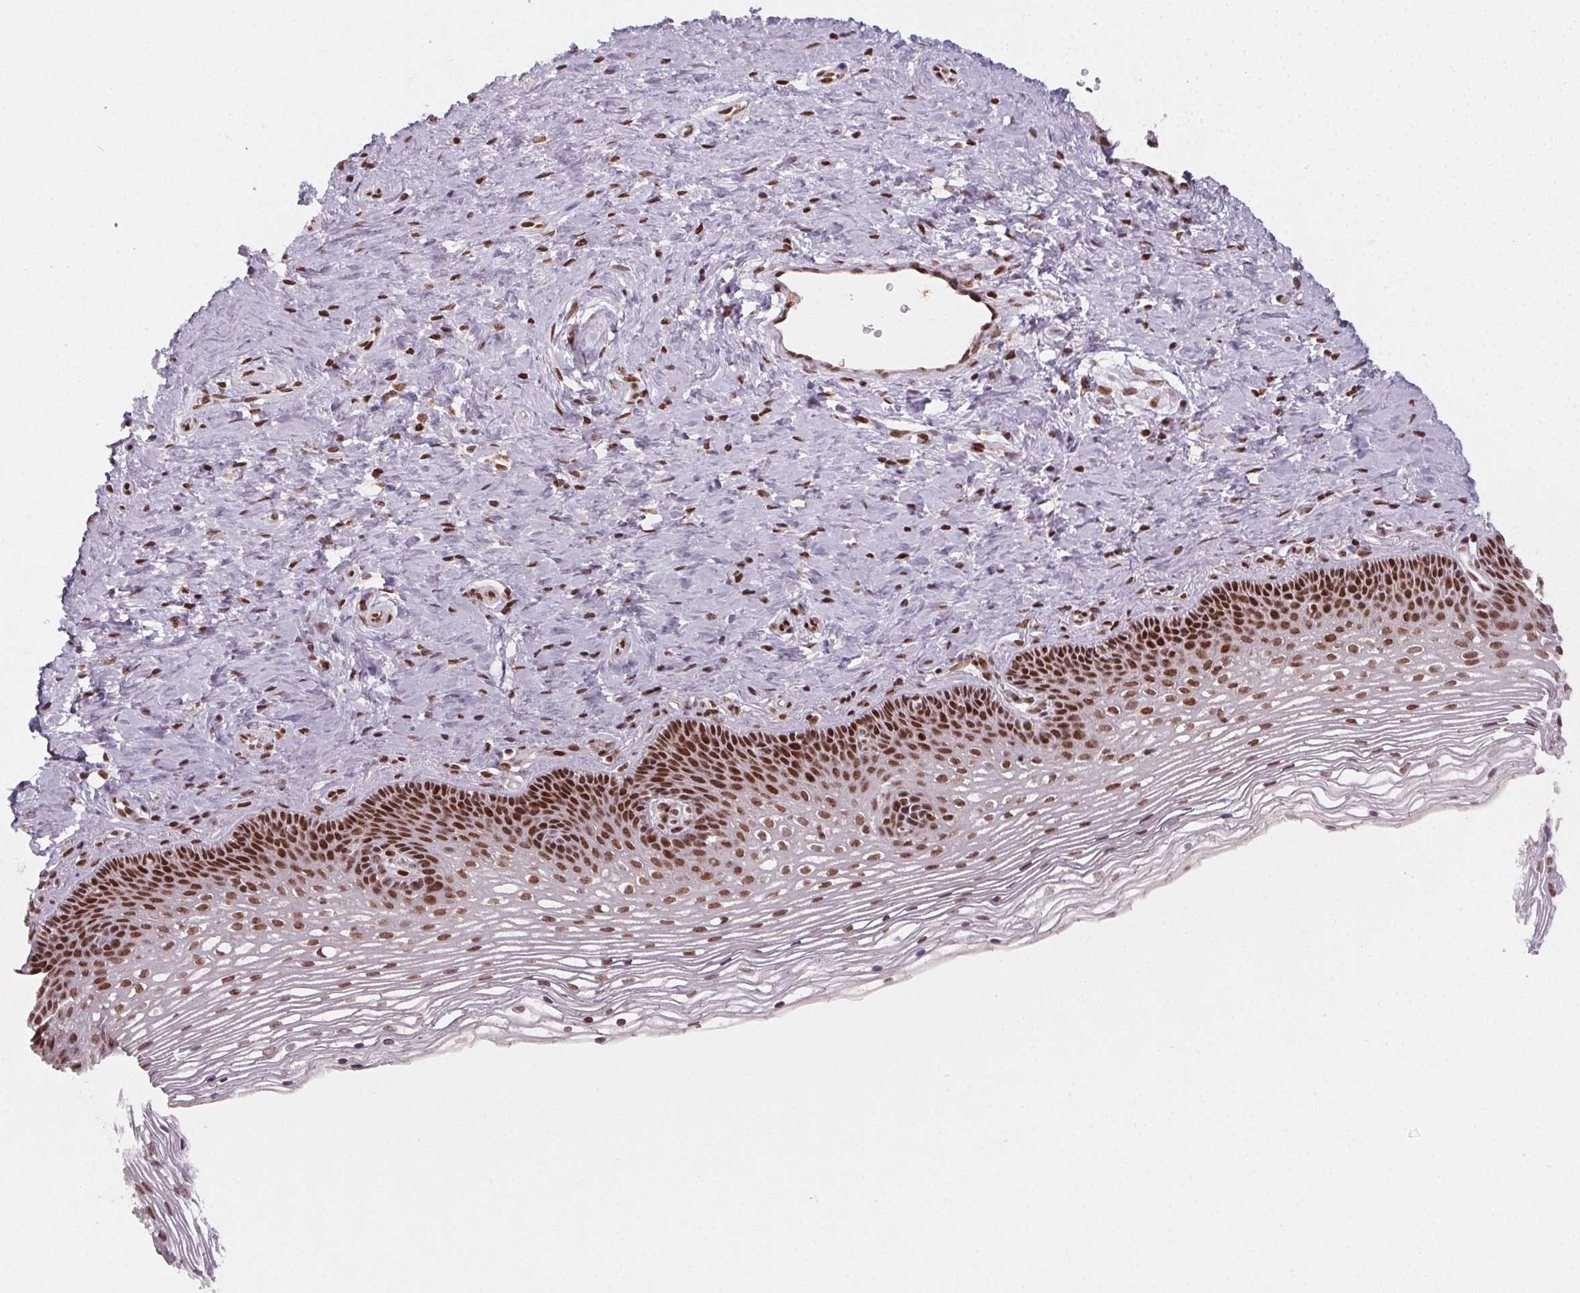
{"staining": {"intensity": "moderate", "quantity": ">75%", "location": "nuclear"}, "tissue": "cervix", "cell_type": "Glandular cells", "image_type": "normal", "snomed": [{"axis": "morphology", "description": "Normal tissue, NOS"}, {"axis": "topography", "description": "Cervix"}], "caption": "The immunohistochemical stain shows moderate nuclear staining in glandular cells of benign cervix. The staining was performed using DAB, with brown indicating positive protein expression. Nuclei are stained blue with hematoxylin.", "gene": "KMT2A", "patient": {"sex": "female", "age": 34}}